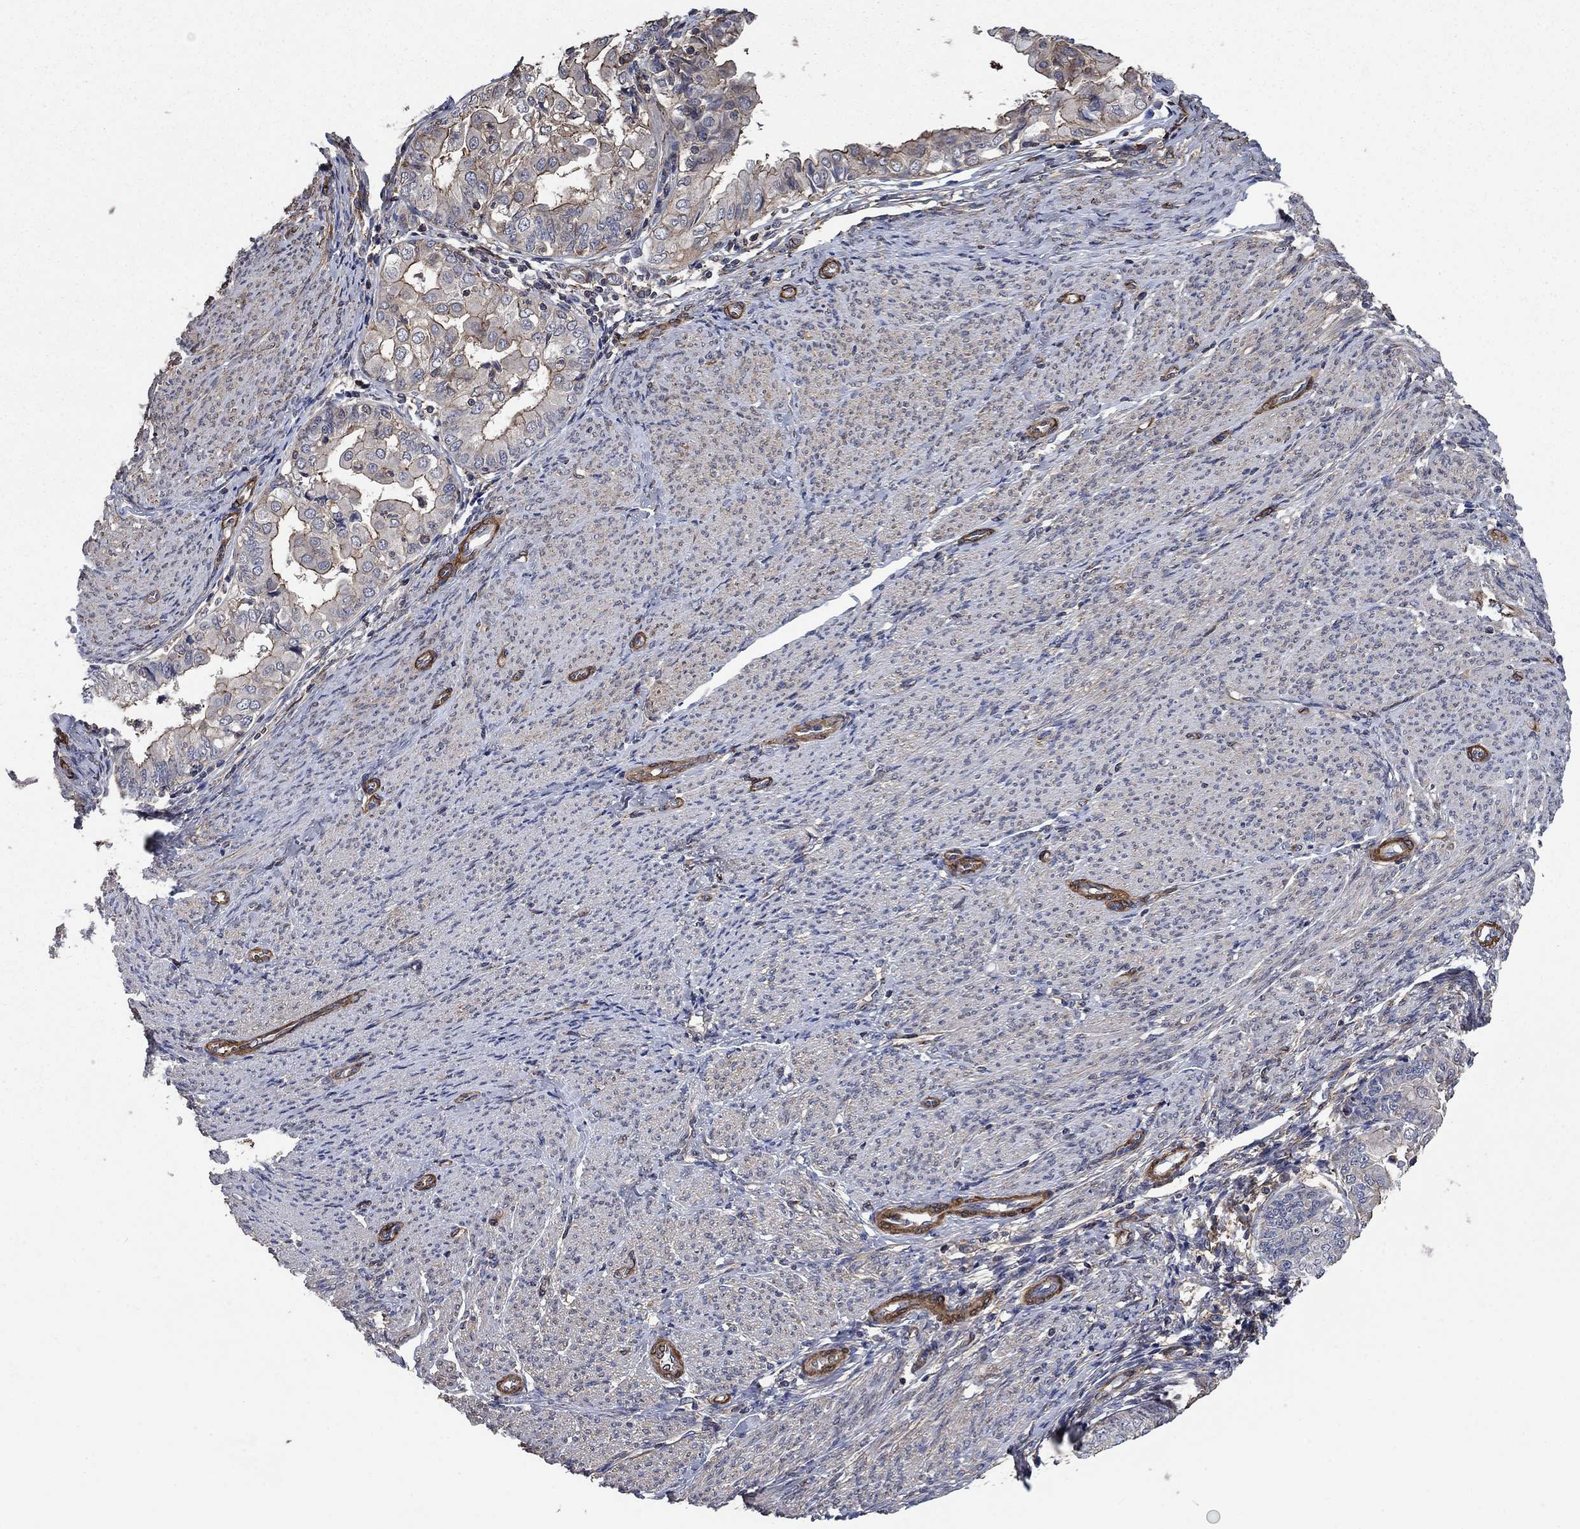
{"staining": {"intensity": "moderate", "quantity": "<25%", "location": "cytoplasmic/membranous"}, "tissue": "endometrial cancer", "cell_type": "Tumor cells", "image_type": "cancer", "snomed": [{"axis": "morphology", "description": "Adenocarcinoma, NOS"}, {"axis": "topography", "description": "Endometrium"}], "caption": "Moderate cytoplasmic/membranous positivity is identified in approximately <25% of tumor cells in endometrial cancer.", "gene": "PDE3A", "patient": {"sex": "female", "age": 68}}